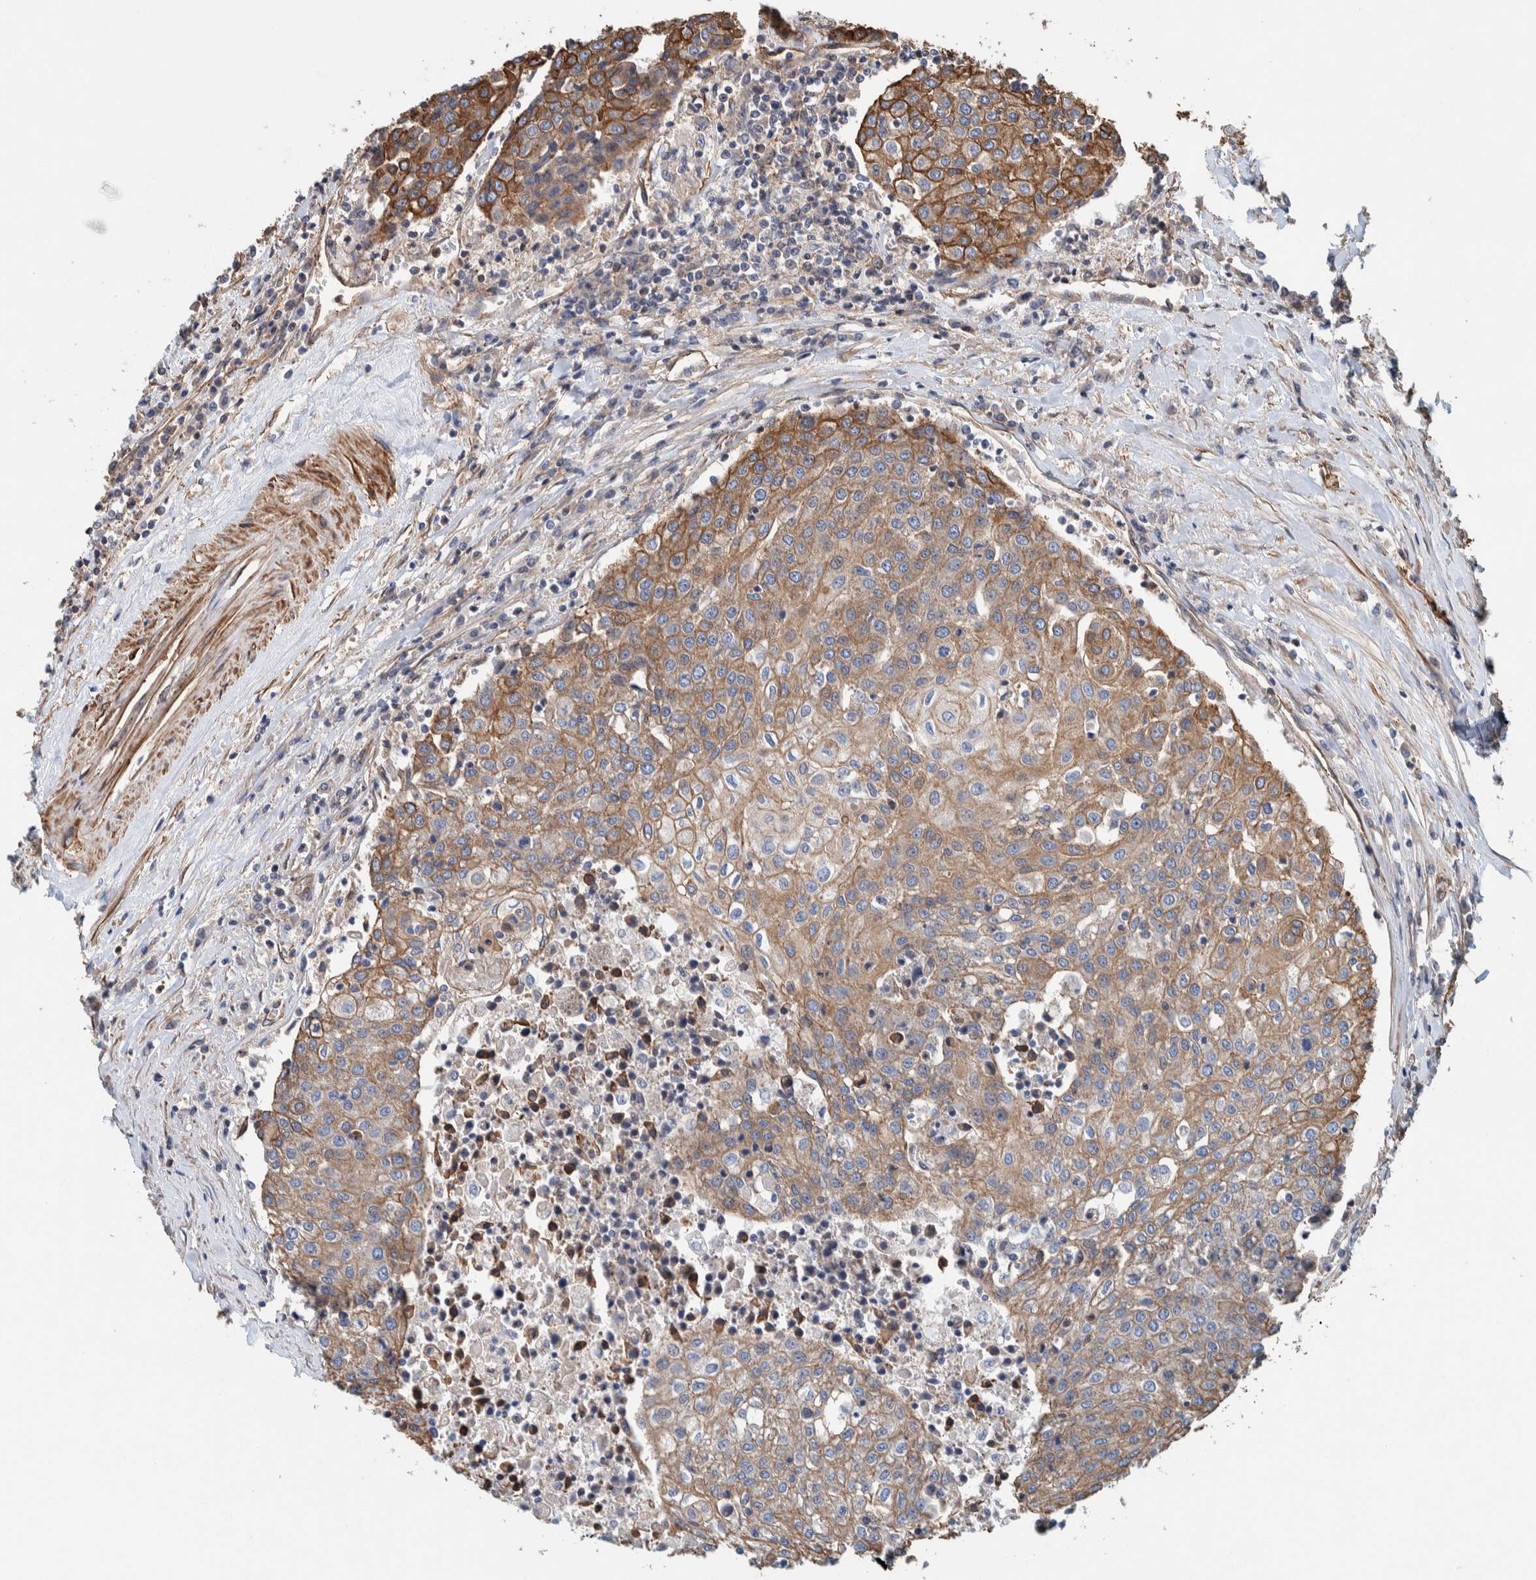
{"staining": {"intensity": "moderate", "quantity": ">75%", "location": "cytoplasmic/membranous"}, "tissue": "urothelial cancer", "cell_type": "Tumor cells", "image_type": "cancer", "snomed": [{"axis": "morphology", "description": "Urothelial carcinoma, High grade"}, {"axis": "topography", "description": "Urinary bladder"}], "caption": "Approximately >75% of tumor cells in human urothelial carcinoma (high-grade) reveal moderate cytoplasmic/membranous protein positivity as visualized by brown immunohistochemical staining.", "gene": "PKD1L1", "patient": {"sex": "female", "age": 85}}